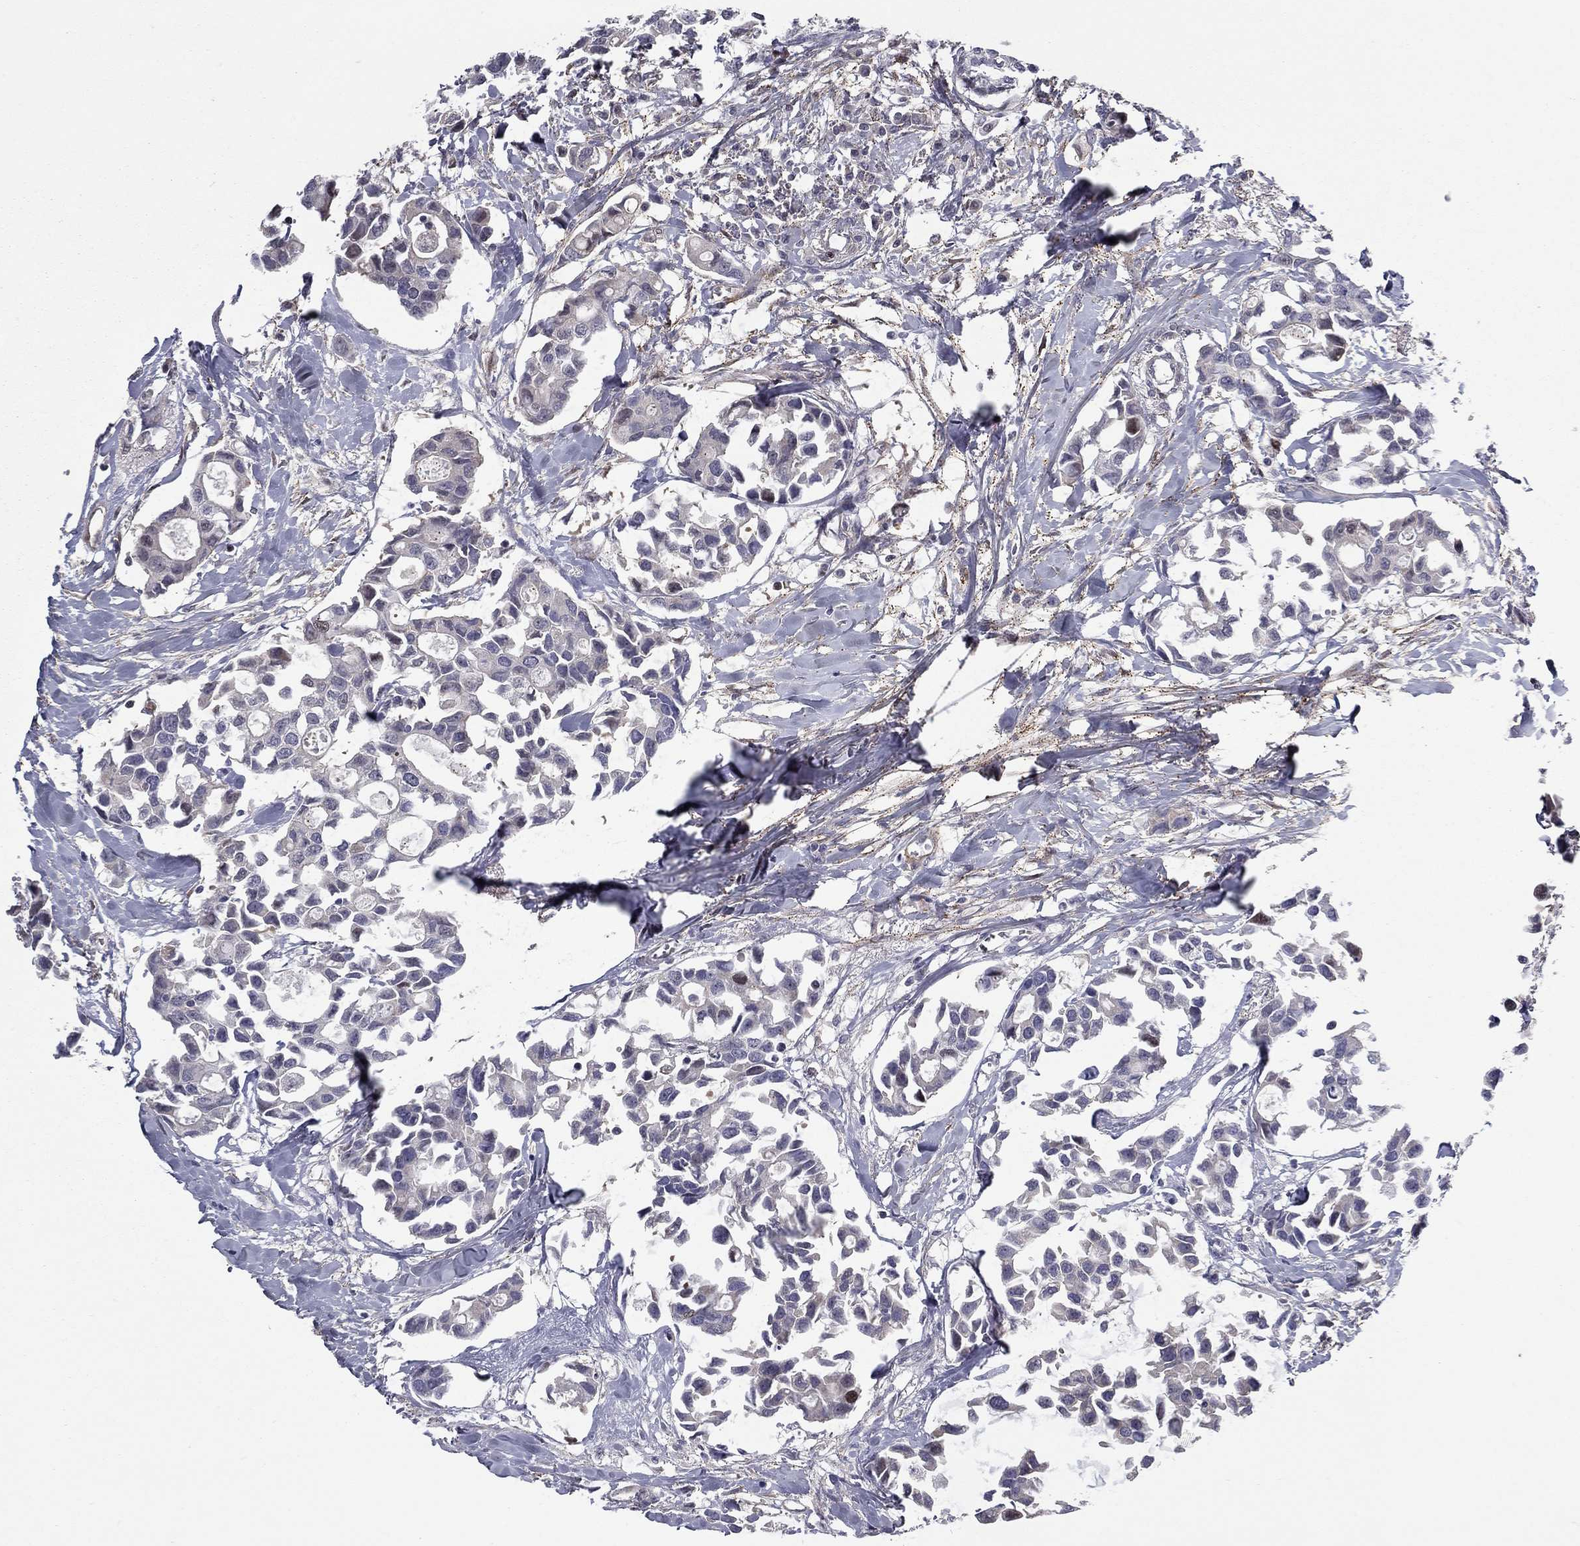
{"staining": {"intensity": "negative", "quantity": "none", "location": "none"}, "tissue": "breast cancer", "cell_type": "Tumor cells", "image_type": "cancer", "snomed": [{"axis": "morphology", "description": "Duct carcinoma"}, {"axis": "topography", "description": "Breast"}], "caption": "Human breast infiltrating ductal carcinoma stained for a protein using immunohistochemistry (IHC) displays no expression in tumor cells.", "gene": "DUSP7", "patient": {"sex": "female", "age": 83}}